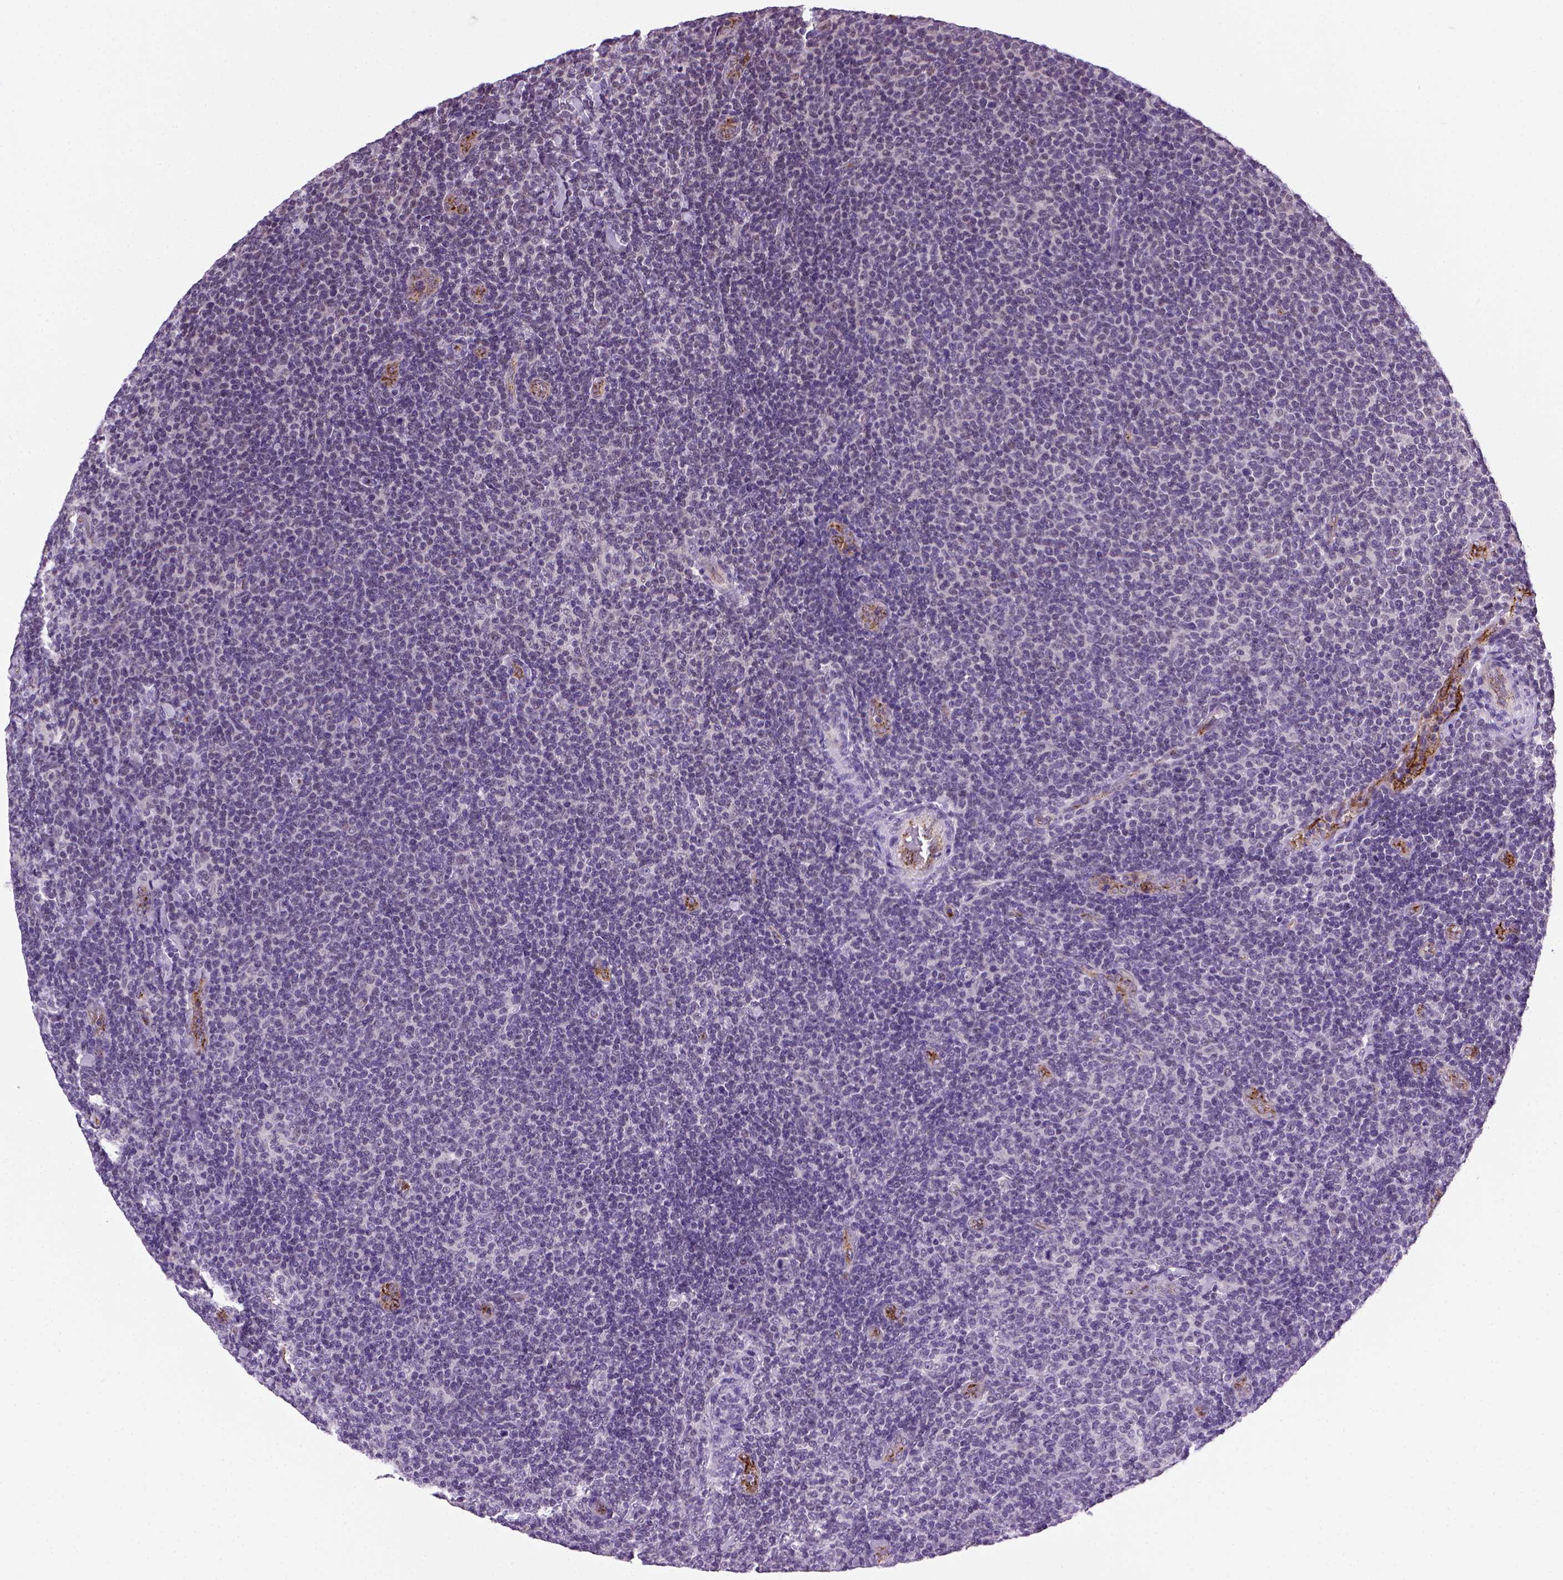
{"staining": {"intensity": "negative", "quantity": "none", "location": "none"}, "tissue": "lymphoma", "cell_type": "Tumor cells", "image_type": "cancer", "snomed": [{"axis": "morphology", "description": "Malignant lymphoma, non-Hodgkin's type, Low grade"}, {"axis": "topography", "description": "Lymph node"}], "caption": "An image of human lymphoma is negative for staining in tumor cells.", "gene": "VWF", "patient": {"sex": "male", "age": 52}}